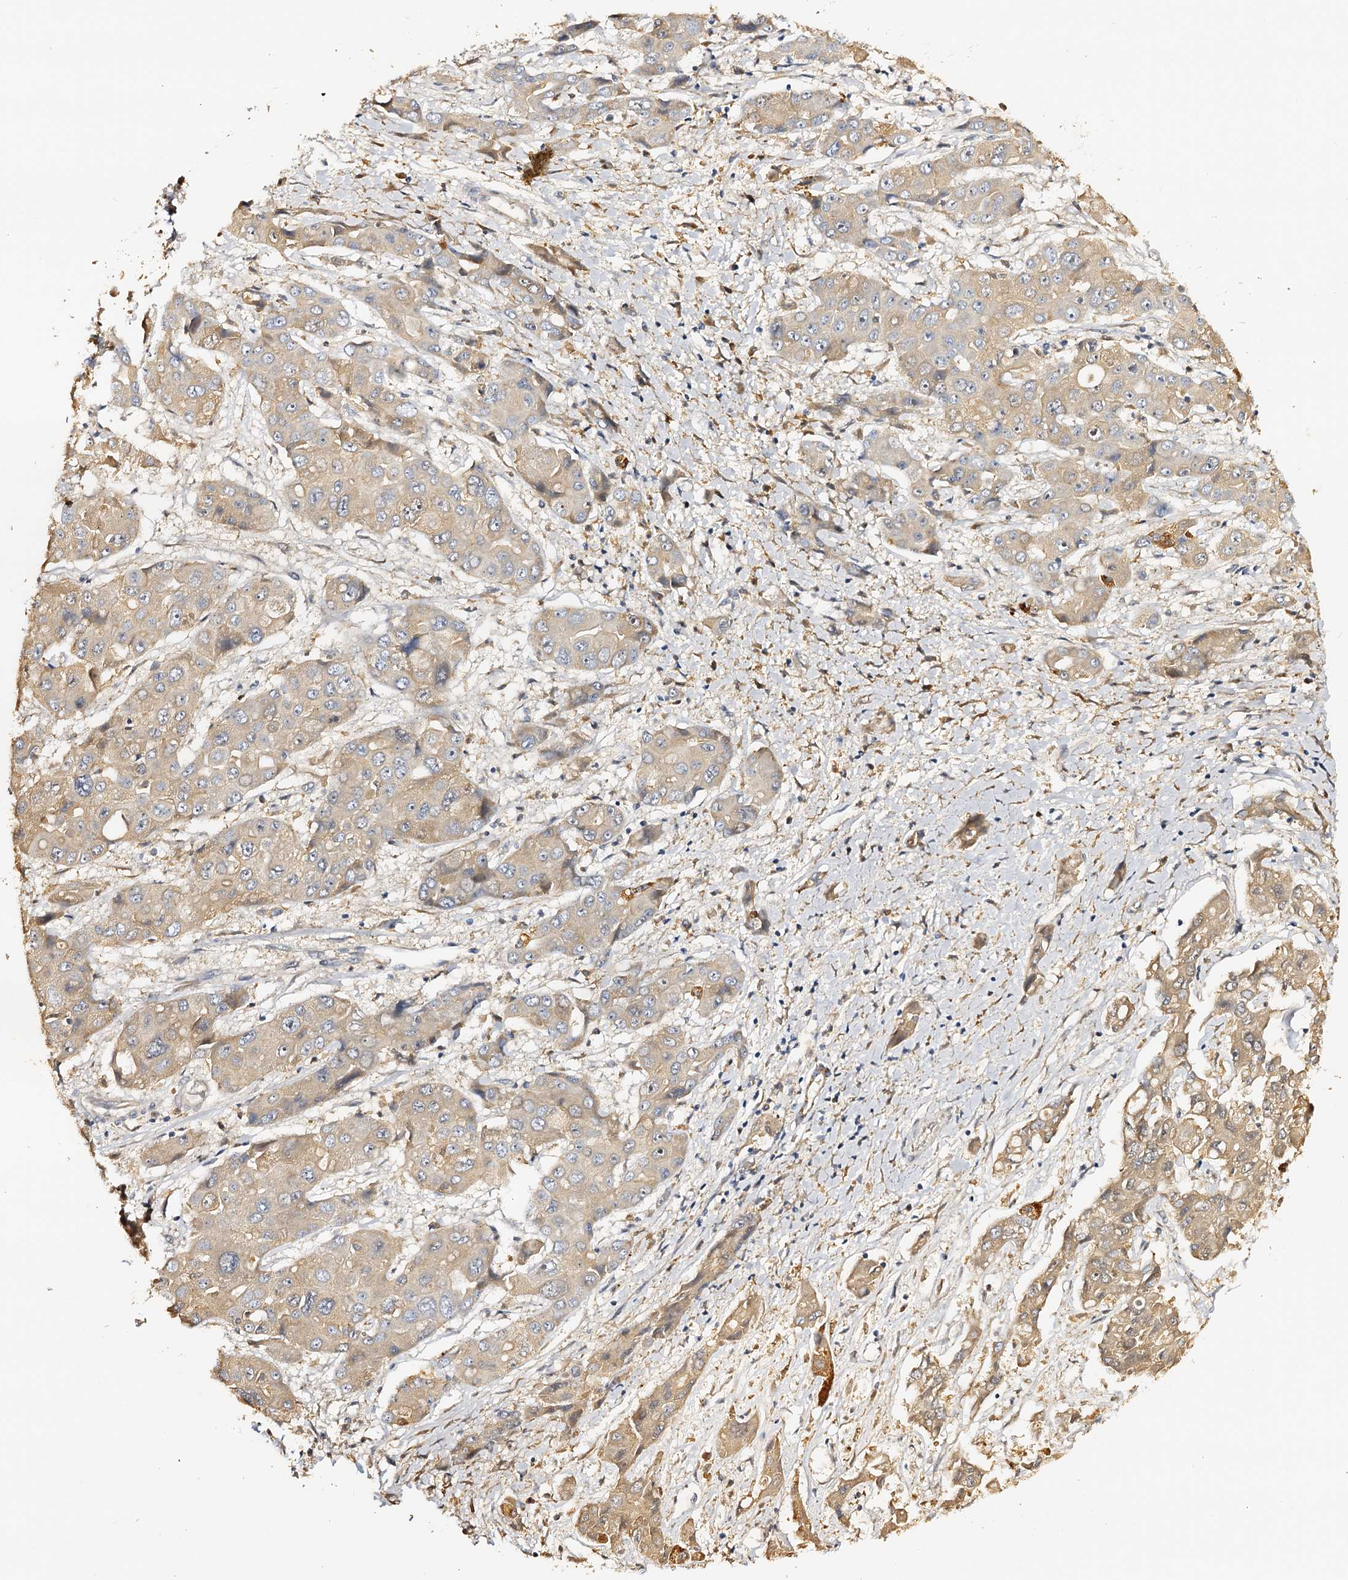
{"staining": {"intensity": "weak", "quantity": "<25%", "location": "cytoplasmic/membranous"}, "tissue": "liver cancer", "cell_type": "Tumor cells", "image_type": "cancer", "snomed": [{"axis": "morphology", "description": "Cholangiocarcinoma"}, {"axis": "topography", "description": "Liver"}], "caption": "A photomicrograph of liver cancer (cholangiocarcinoma) stained for a protein shows no brown staining in tumor cells. The staining was performed using DAB (3,3'-diaminobenzidine) to visualize the protein expression in brown, while the nuclei were stained in blue with hematoxylin (Magnification: 20x).", "gene": "DMXL2", "patient": {"sex": "male", "age": 67}}